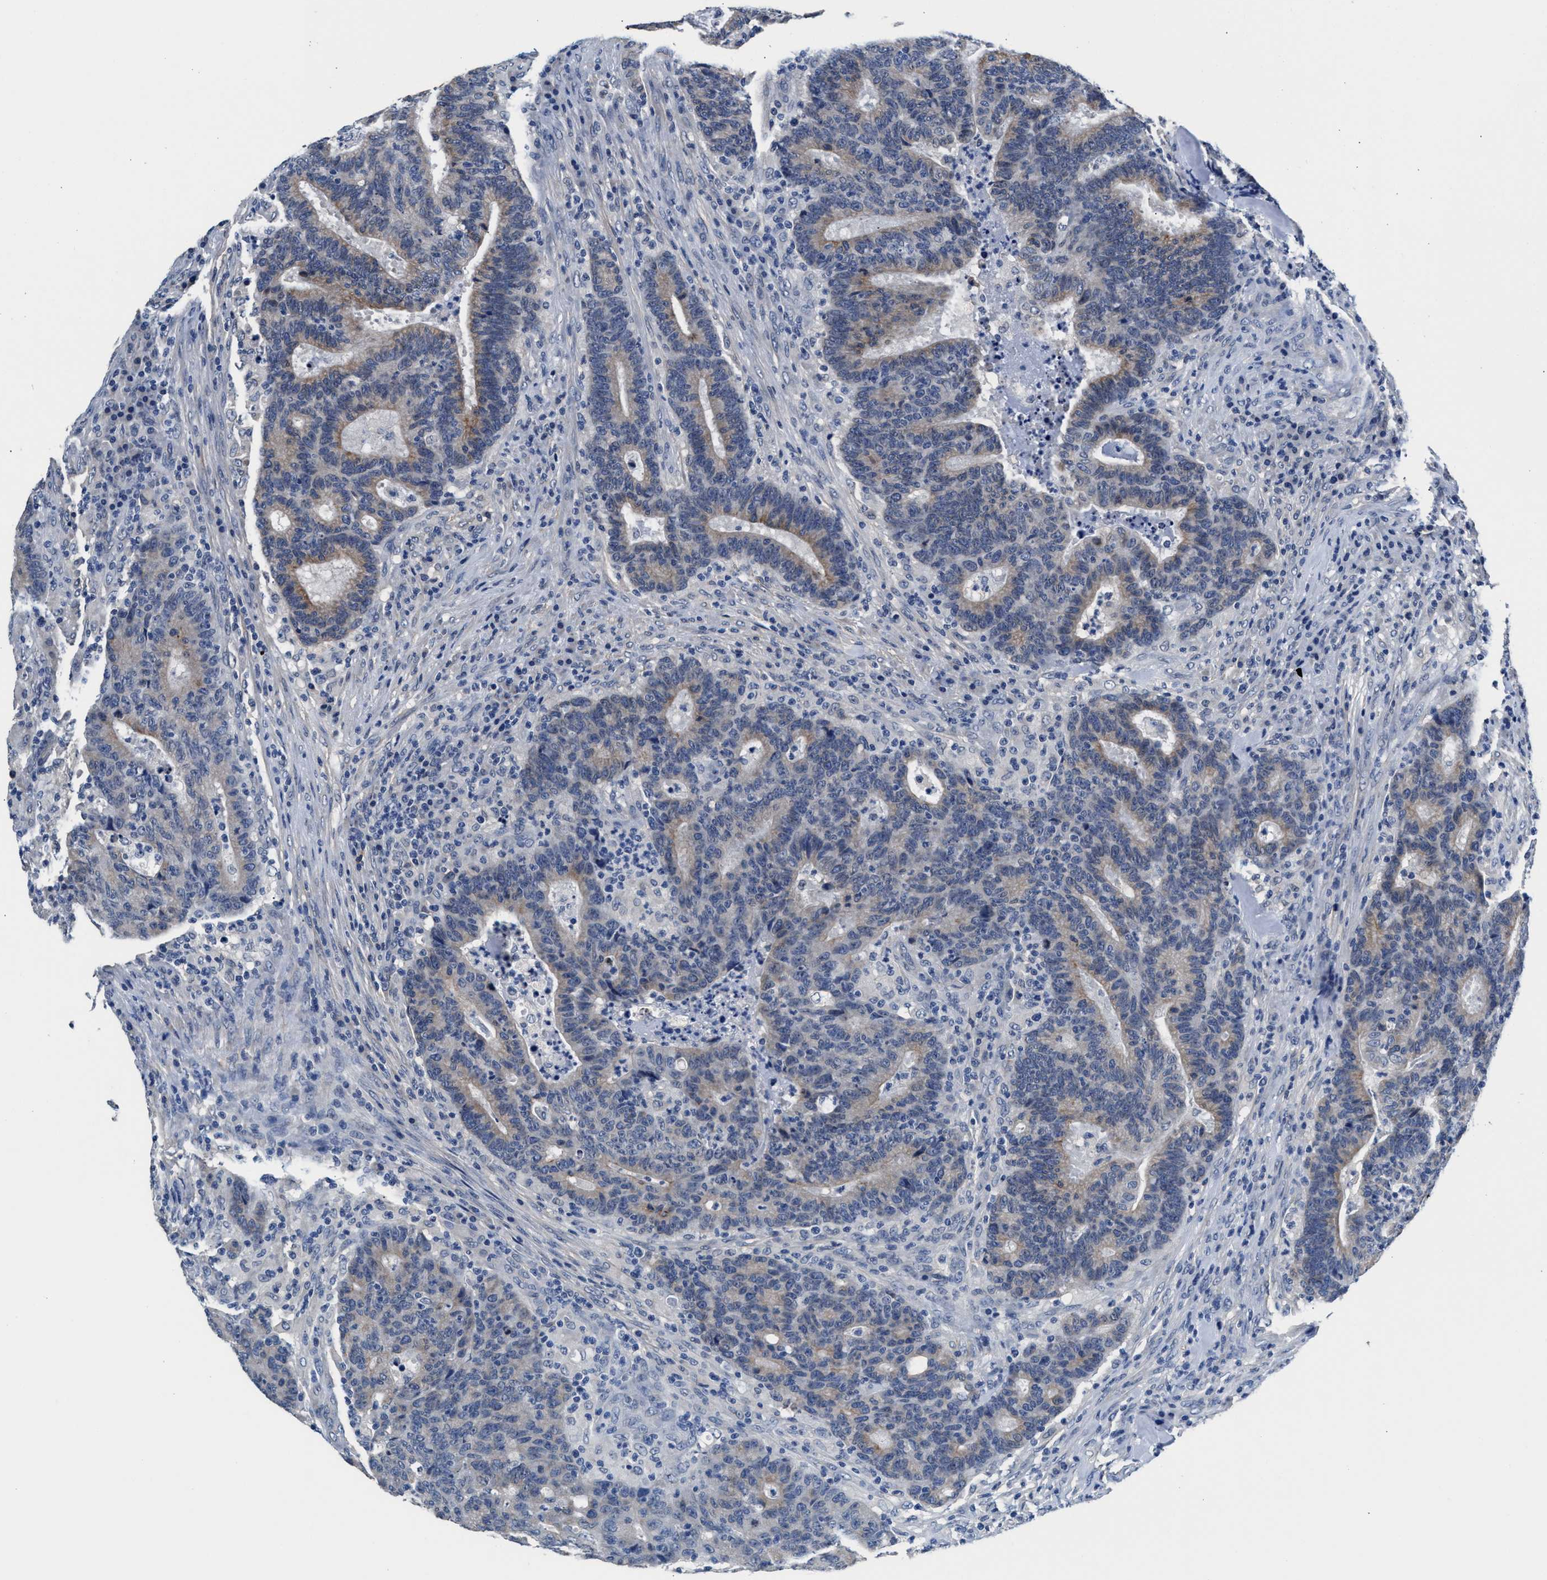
{"staining": {"intensity": "weak", "quantity": "25%-75%", "location": "cytoplasmic/membranous"}, "tissue": "colorectal cancer", "cell_type": "Tumor cells", "image_type": "cancer", "snomed": [{"axis": "morphology", "description": "Adenocarcinoma, NOS"}, {"axis": "topography", "description": "Colon"}], "caption": "This is an image of IHC staining of adenocarcinoma (colorectal), which shows weak positivity in the cytoplasmic/membranous of tumor cells.", "gene": "MYH3", "patient": {"sex": "female", "age": 75}}